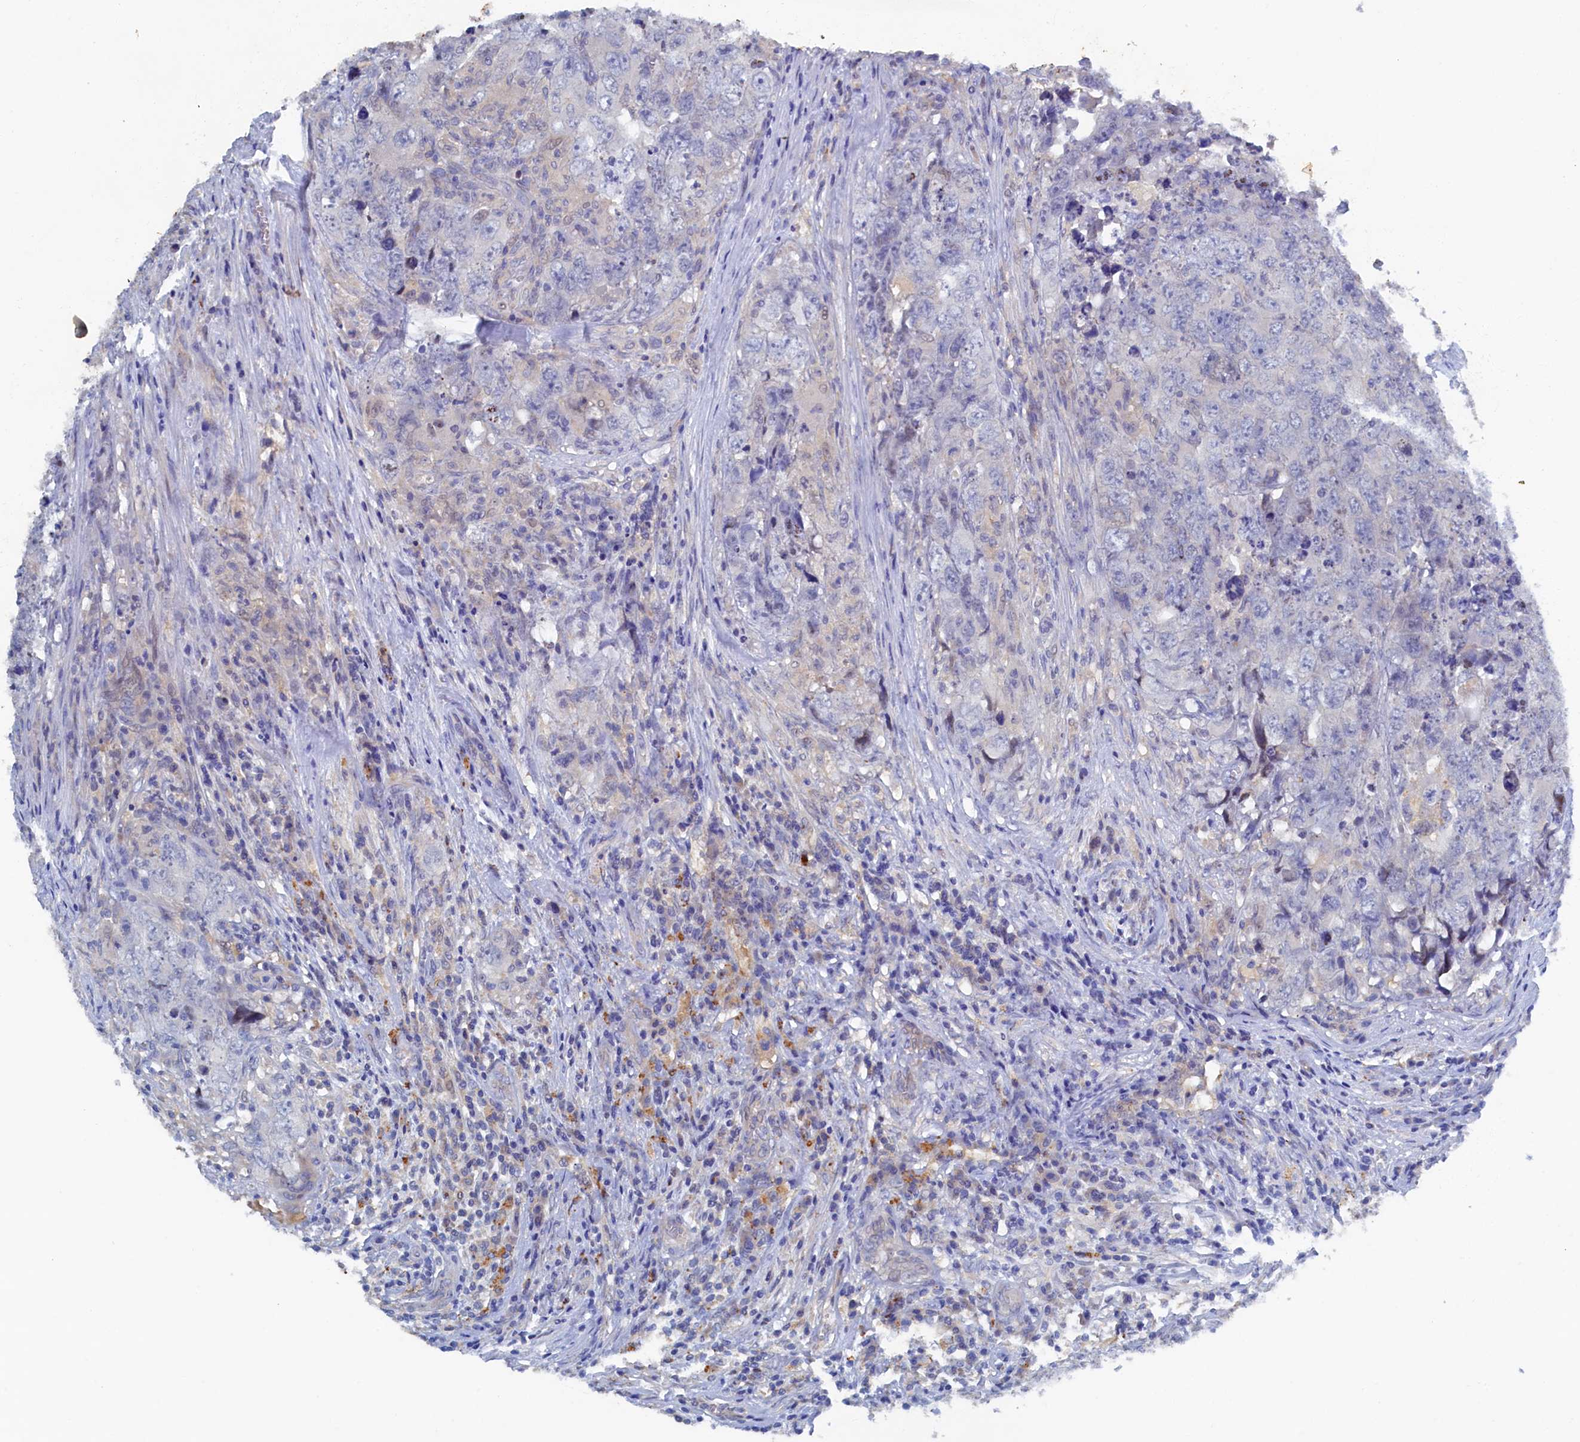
{"staining": {"intensity": "negative", "quantity": "none", "location": "none"}, "tissue": "testis cancer", "cell_type": "Tumor cells", "image_type": "cancer", "snomed": [{"axis": "morphology", "description": "Seminoma, NOS"}, {"axis": "morphology", "description": "Carcinoma, Embryonal, NOS"}, {"axis": "topography", "description": "Testis"}], "caption": "The IHC image has no significant positivity in tumor cells of testis cancer tissue. Nuclei are stained in blue.", "gene": "CBLIF", "patient": {"sex": "male", "age": 43}}